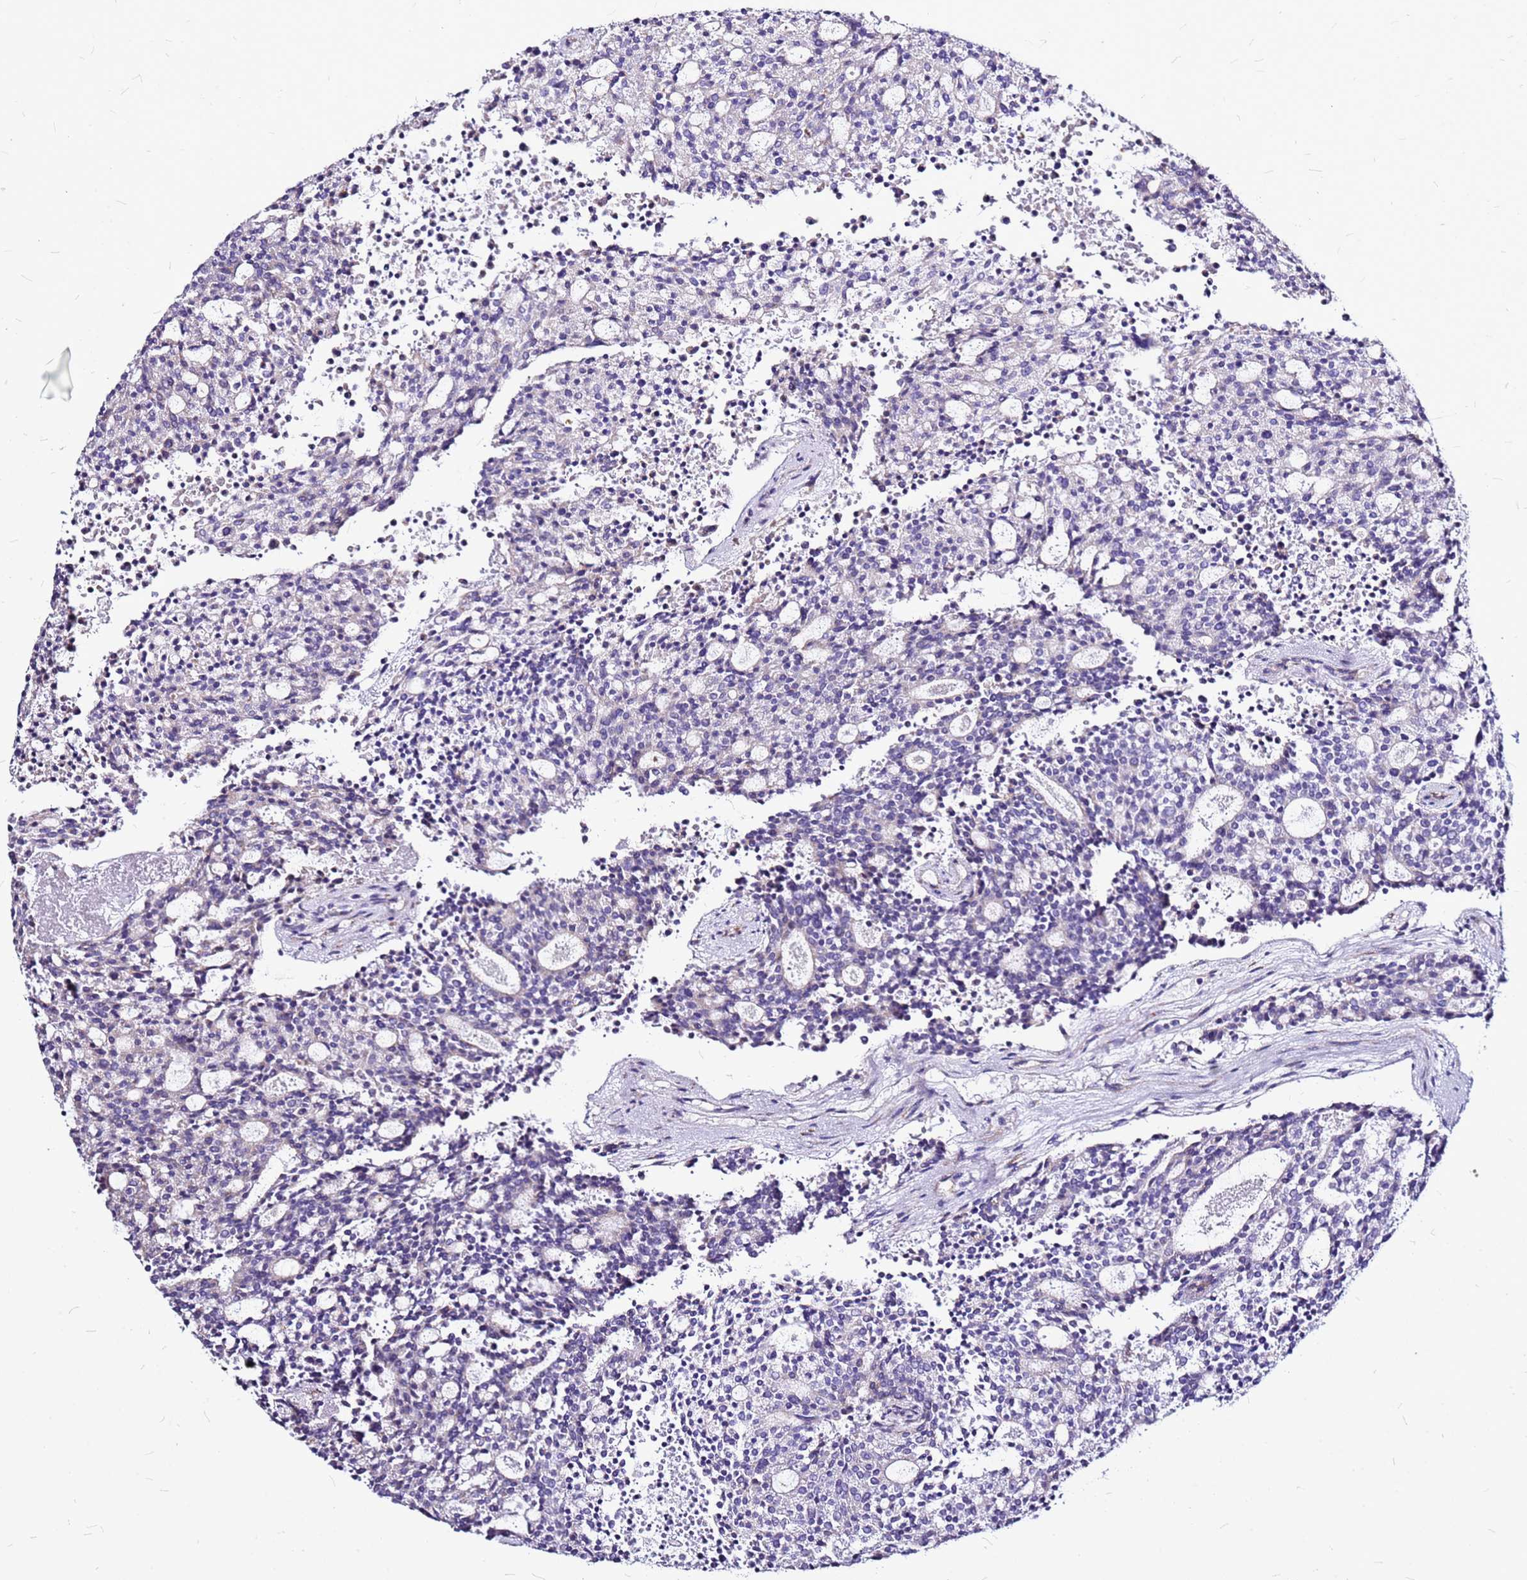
{"staining": {"intensity": "negative", "quantity": "none", "location": "none"}, "tissue": "carcinoid", "cell_type": "Tumor cells", "image_type": "cancer", "snomed": [{"axis": "morphology", "description": "Carcinoid, malignant, NOS"}, {"axis": "topography", "description": "Pancreas"}], "caption": "IHC of carcinoid exhibits no staining in tumor cells.", "gene": "CASD1", "patient": {"sex": "female", "age": 54}}